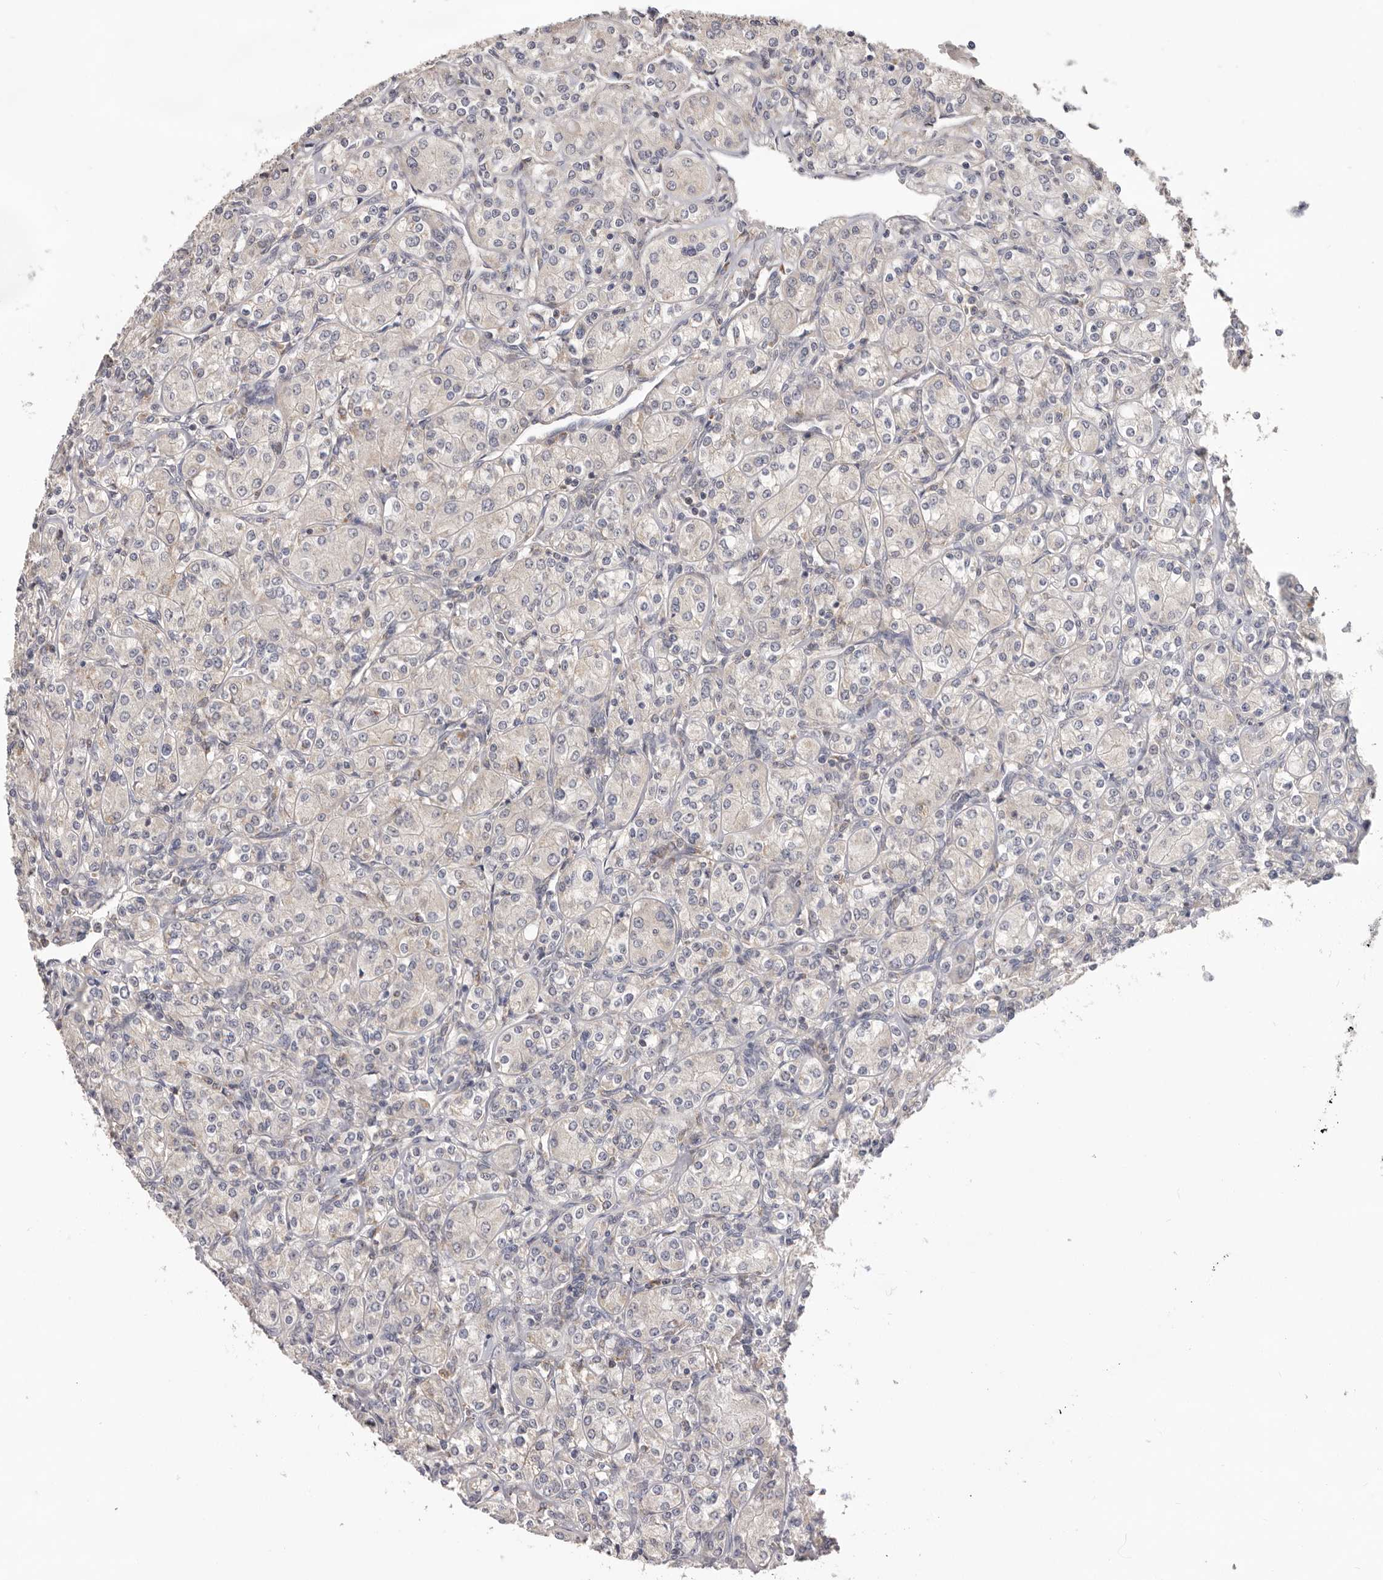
{"staining": {"intensity": "negative", "quantity": "none", "location": "none"}, "tissue": "renal cancer", "cell_type": "Tumor cells", "image_type": "cancer", "snomed": [{"axis": "morphology", "description": "Adenocarcinoma, NOS"}, {"axis": "topography", "description": "Kidney"}], "caption": "Adenocarcinoma (renal) was stained to show a protein in brown. There is no significant expression in tumor cells.", "gene": "BRCA2", "patient": {"sex": "male", "age": 77}}